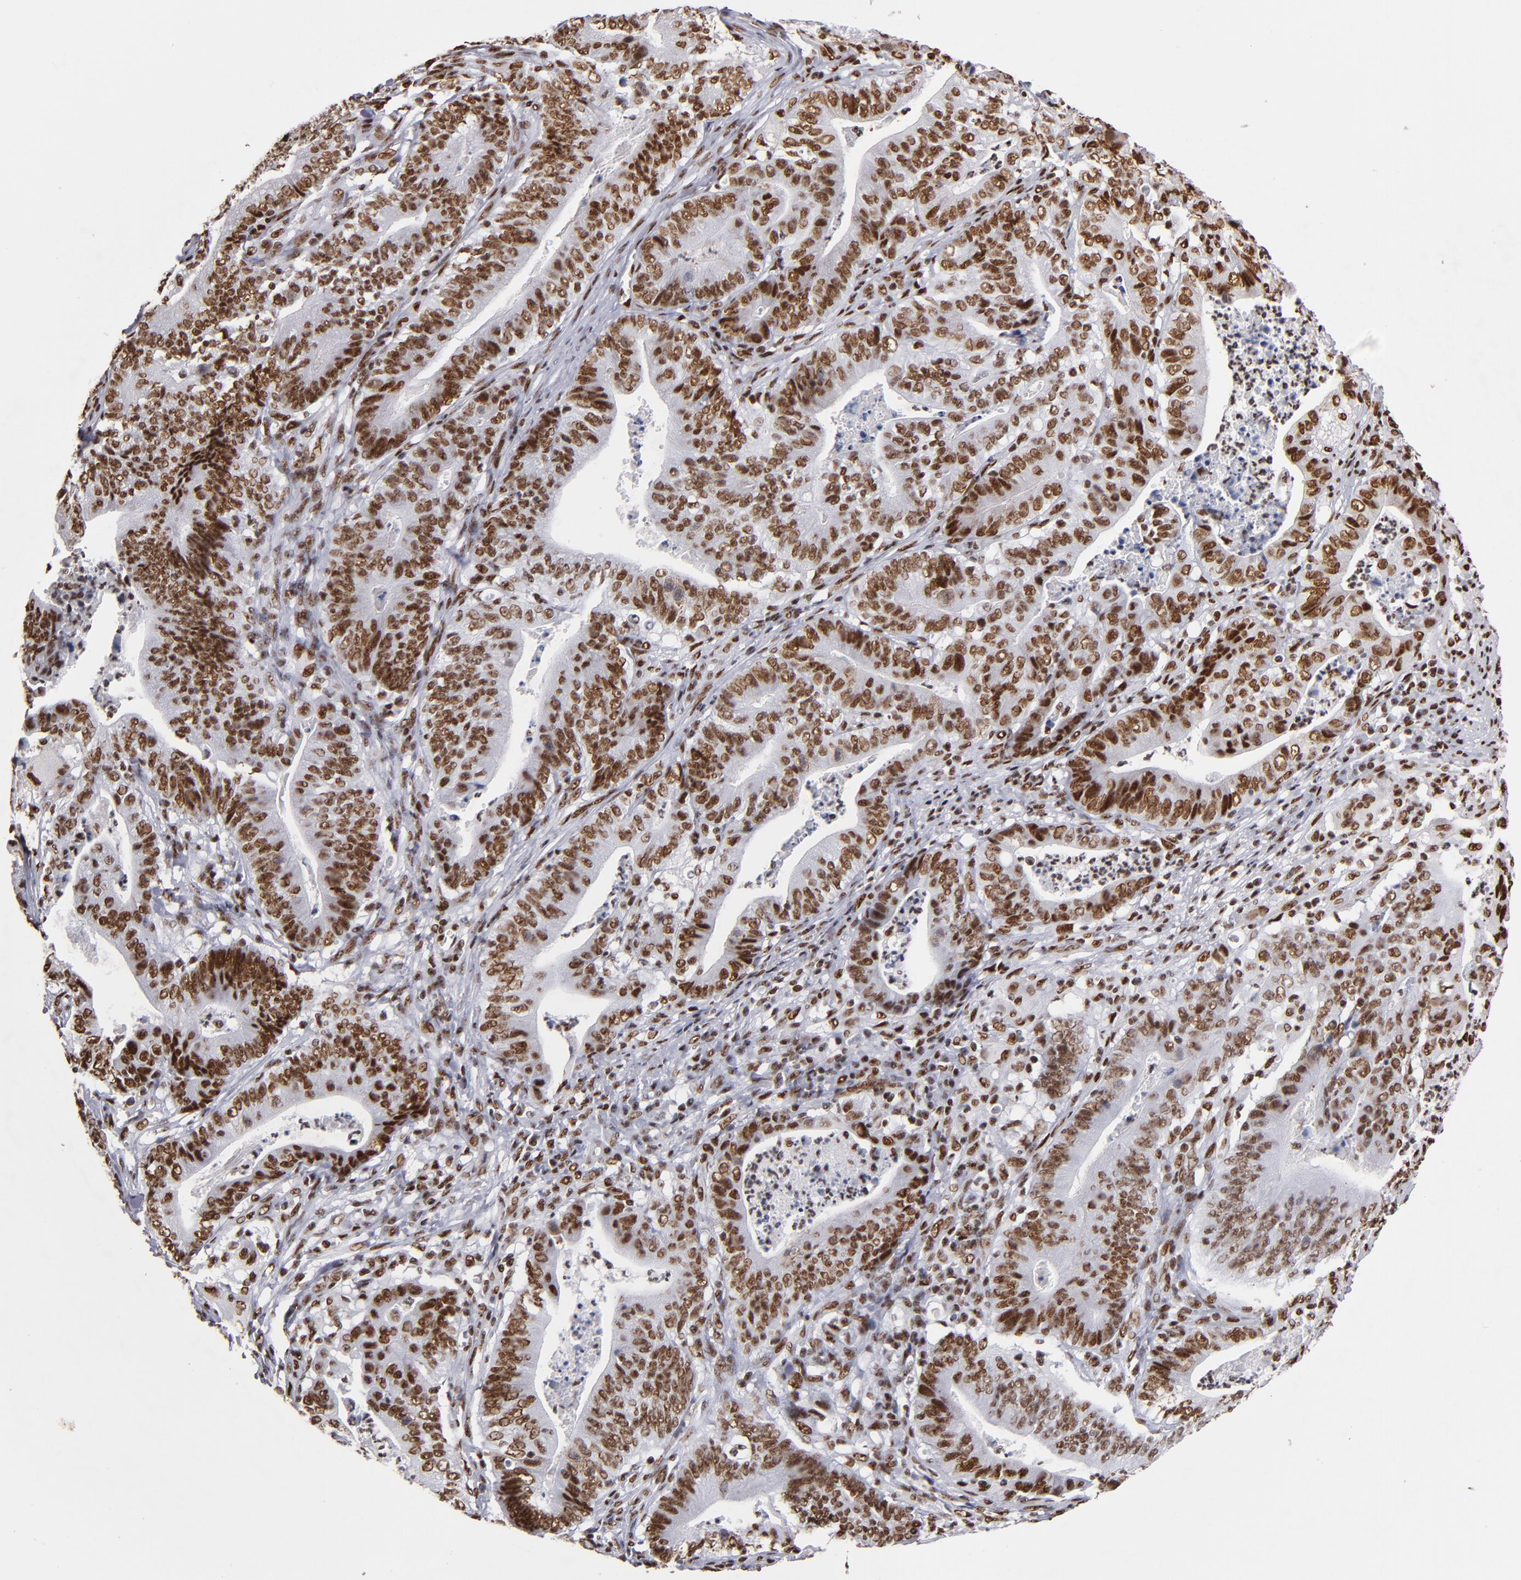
{"staining": {"intensity": "strong", "quantity": ">75%", "location": "nuclear"}, "tissue": "stomach cancer", "cell_type": "Tumor cells", "image_type": "cancer", "snomed": [{"axis": "morphology", "description": "Adenocarcinoma, NOS"}, {"axis": "topography", "description": "Stomach, lower"}], "caption": "Brown immunohistochemical staining in human adenocarcinoma (stomach) reveals strong nuclear staining in about >75% of tumor cells. Immunohistochemistry stains the protein in brown and the nuclei are stained blue.", "gene": "MRE11", "patient": {"sex": "female", "age": 86}}